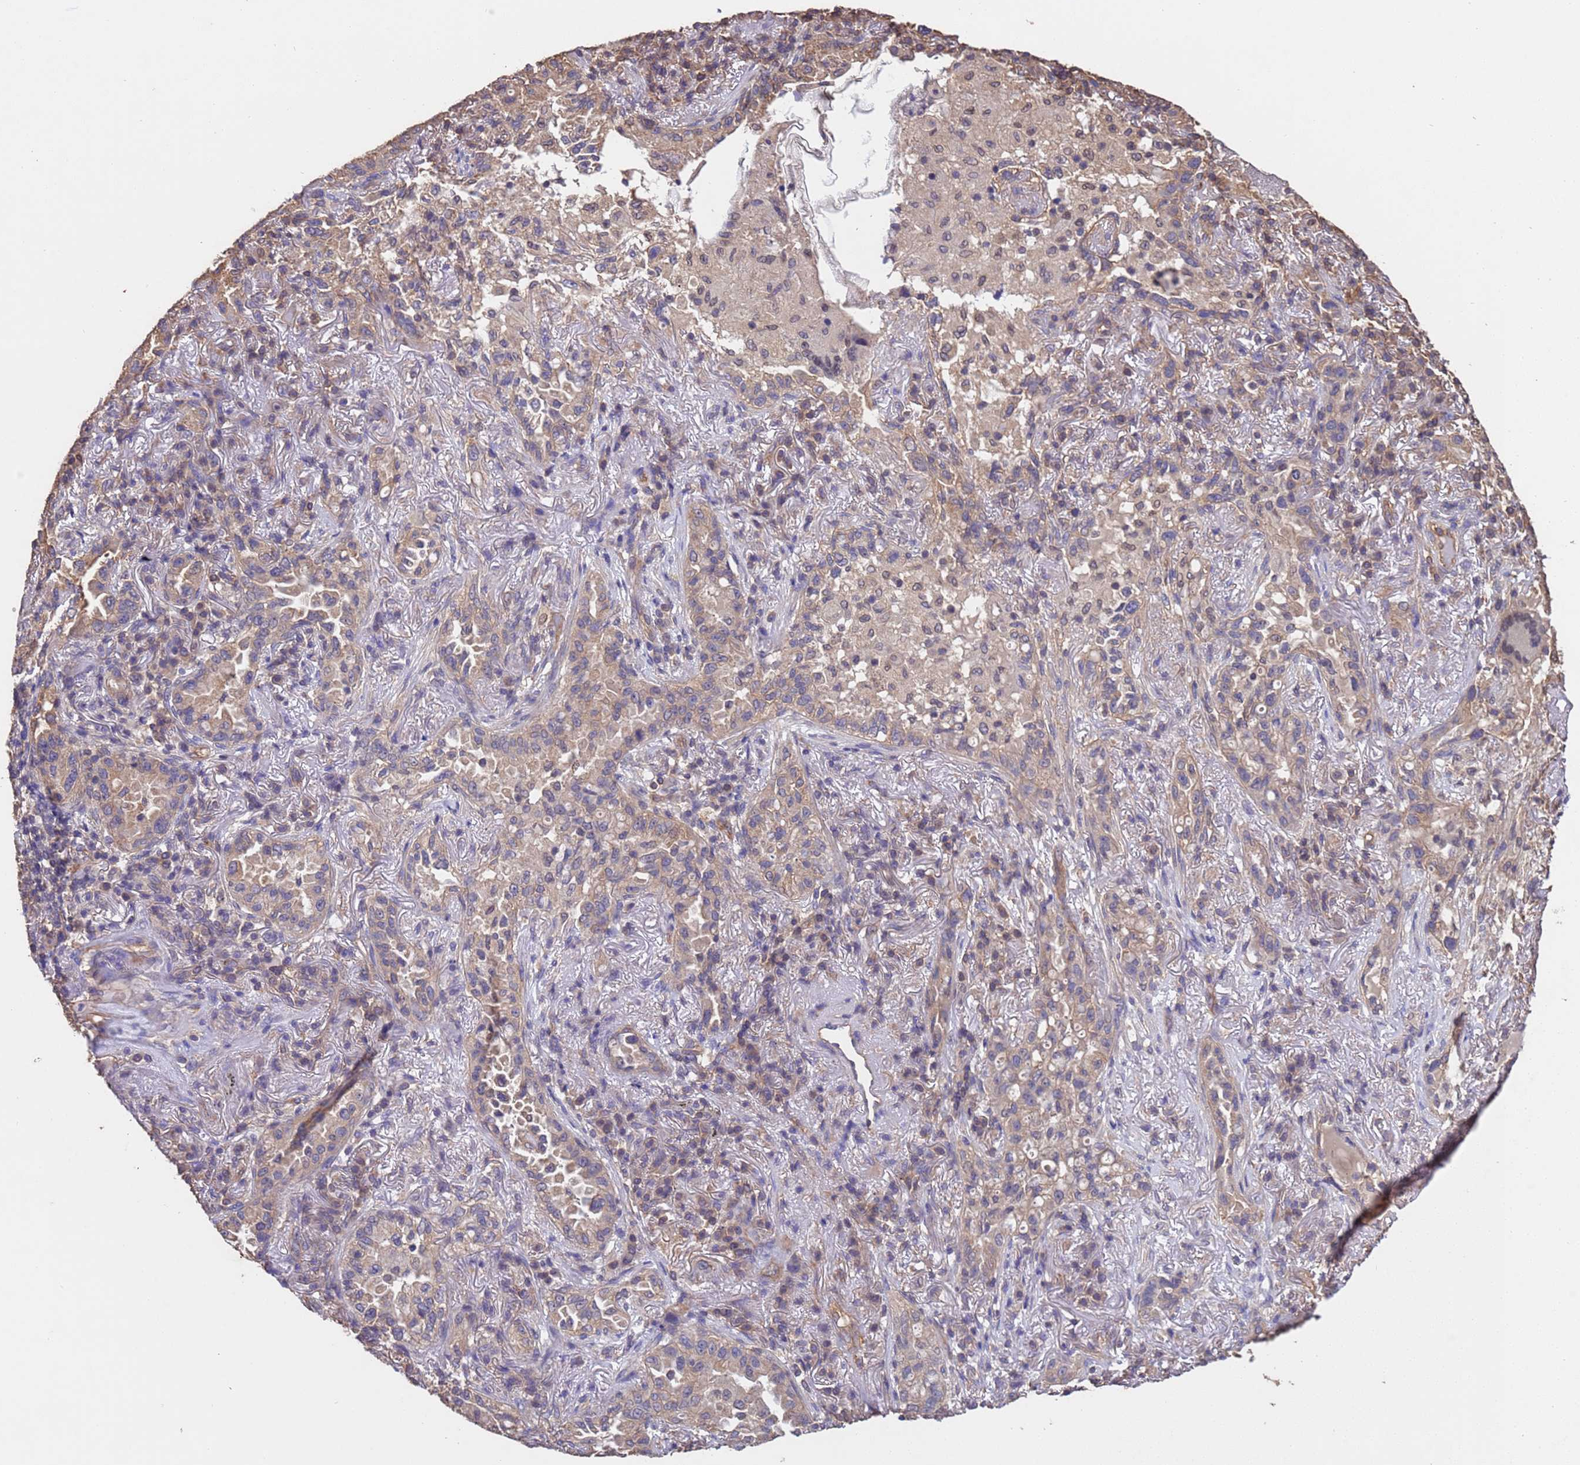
{"staining": {"intensity": "moderate", "quantity": "25%-75%", "location": "cytoplasmic/membranous"}, "tissue": "lung cancer", "cell_type": "Tumor cells", "image_type": "cancer", "snomed": [{"axis": "morphology", "description": "Adenocarcinoma, NOS"}, {"axis": "topography", "description": "Lung"}], "caption": "The histopathology image shows a brown stain indicating the presence of a protein in the cytoplasmic/membranous of tumor cells in lung cancer.", "gene": "MTX3", "patient": {"sex": "female", "age": 69}}